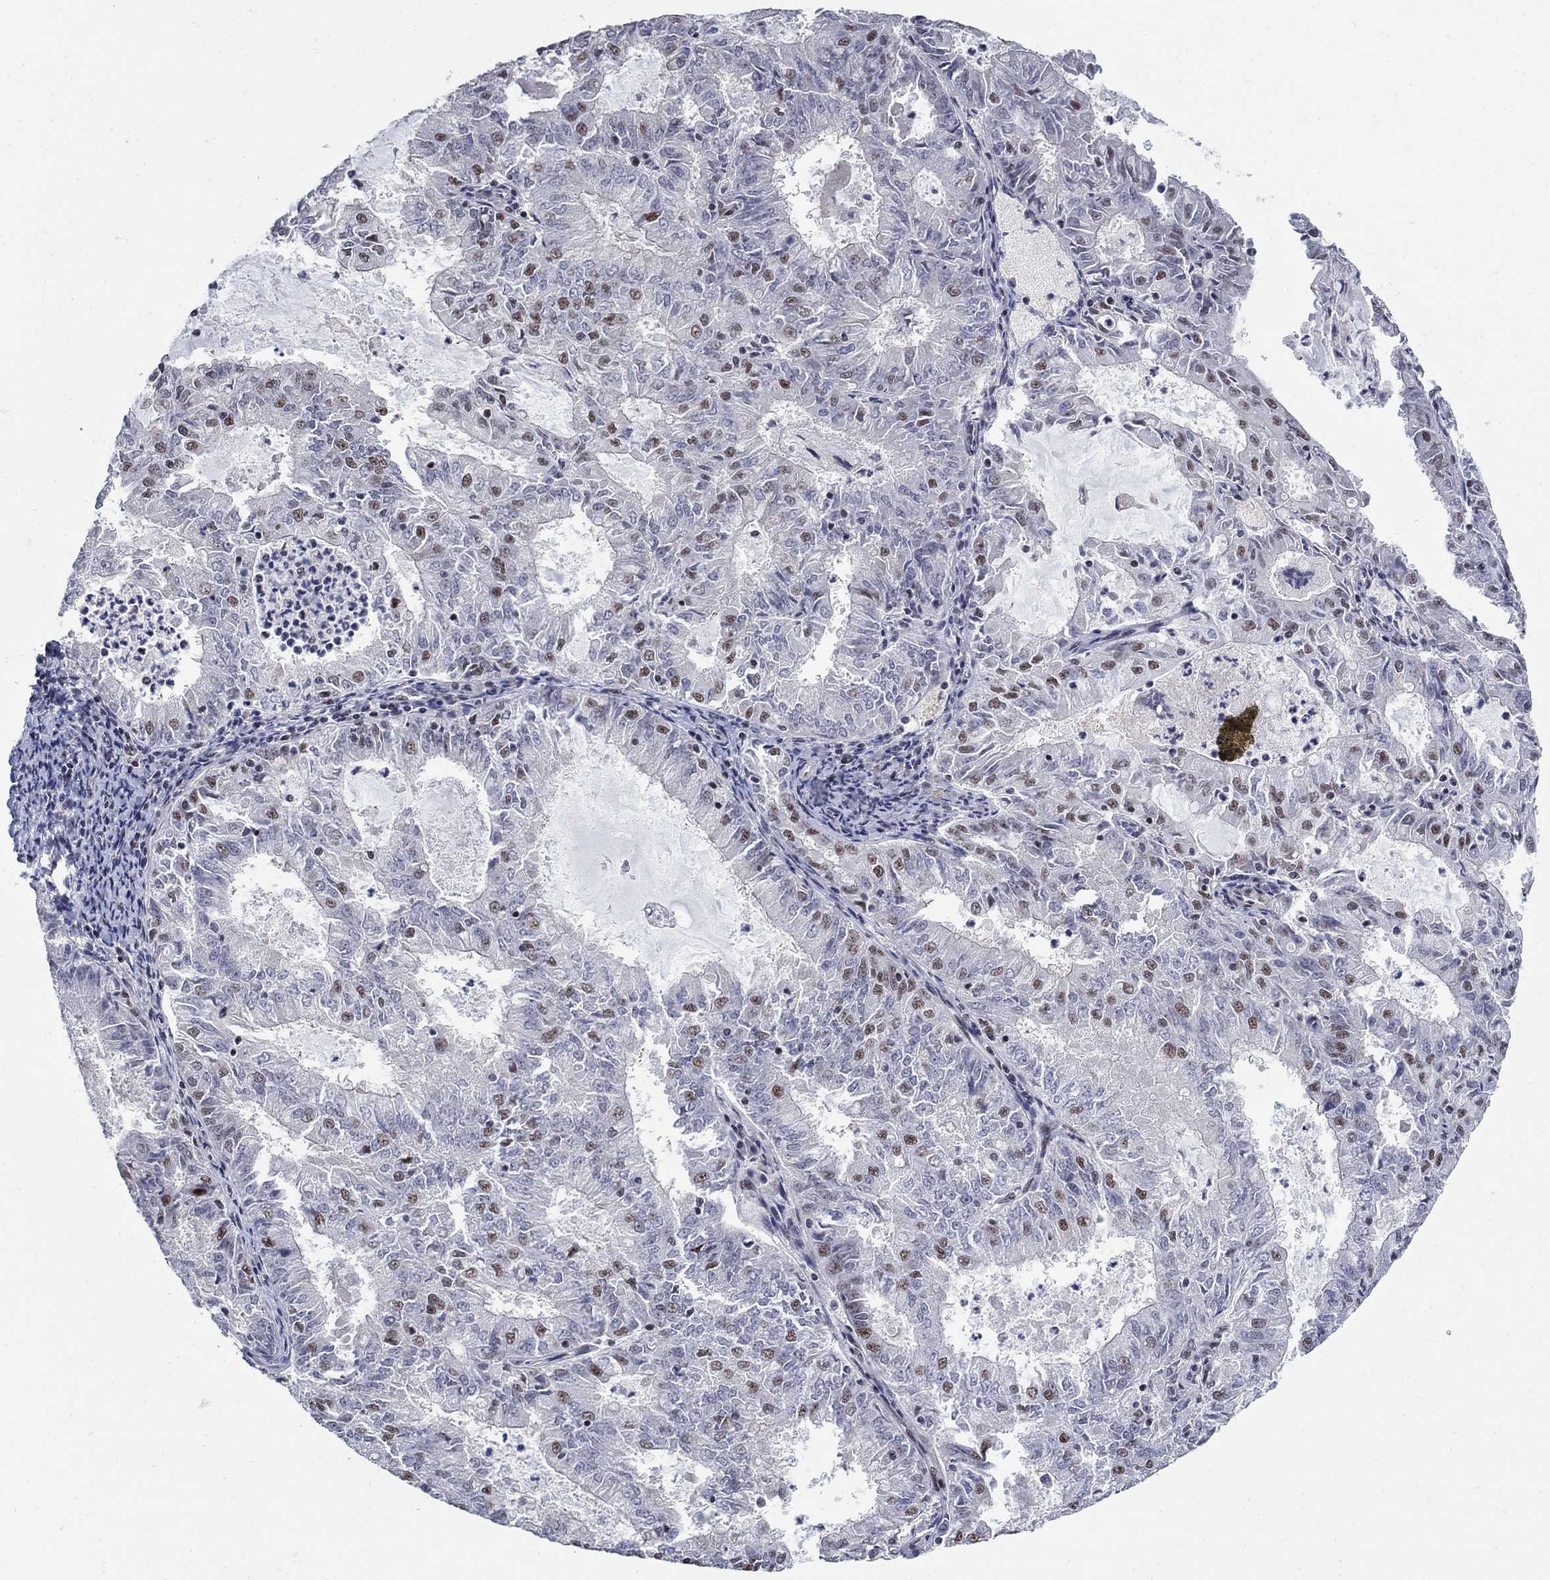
{"staining": {"intensity": "moderate", "quantity": "<25%", "location": "nuclear"}, "tissue": "endometrial cancer", "cell_type": "Tumor cells", "image_type": "cancer", "snomed": [{"axis": "morphology", "description": "Adenocarcinoma, NOS"}, {"axis": "topography", "description": "Endometrium"}], "caption": "Immunohistochemical staining of endometrial cancer displays low levels of moderate nuclear protein positivity in about <25% of tumor cells.", "gene": "PNISR", "patient": {"sex": "female", "age": 57}}